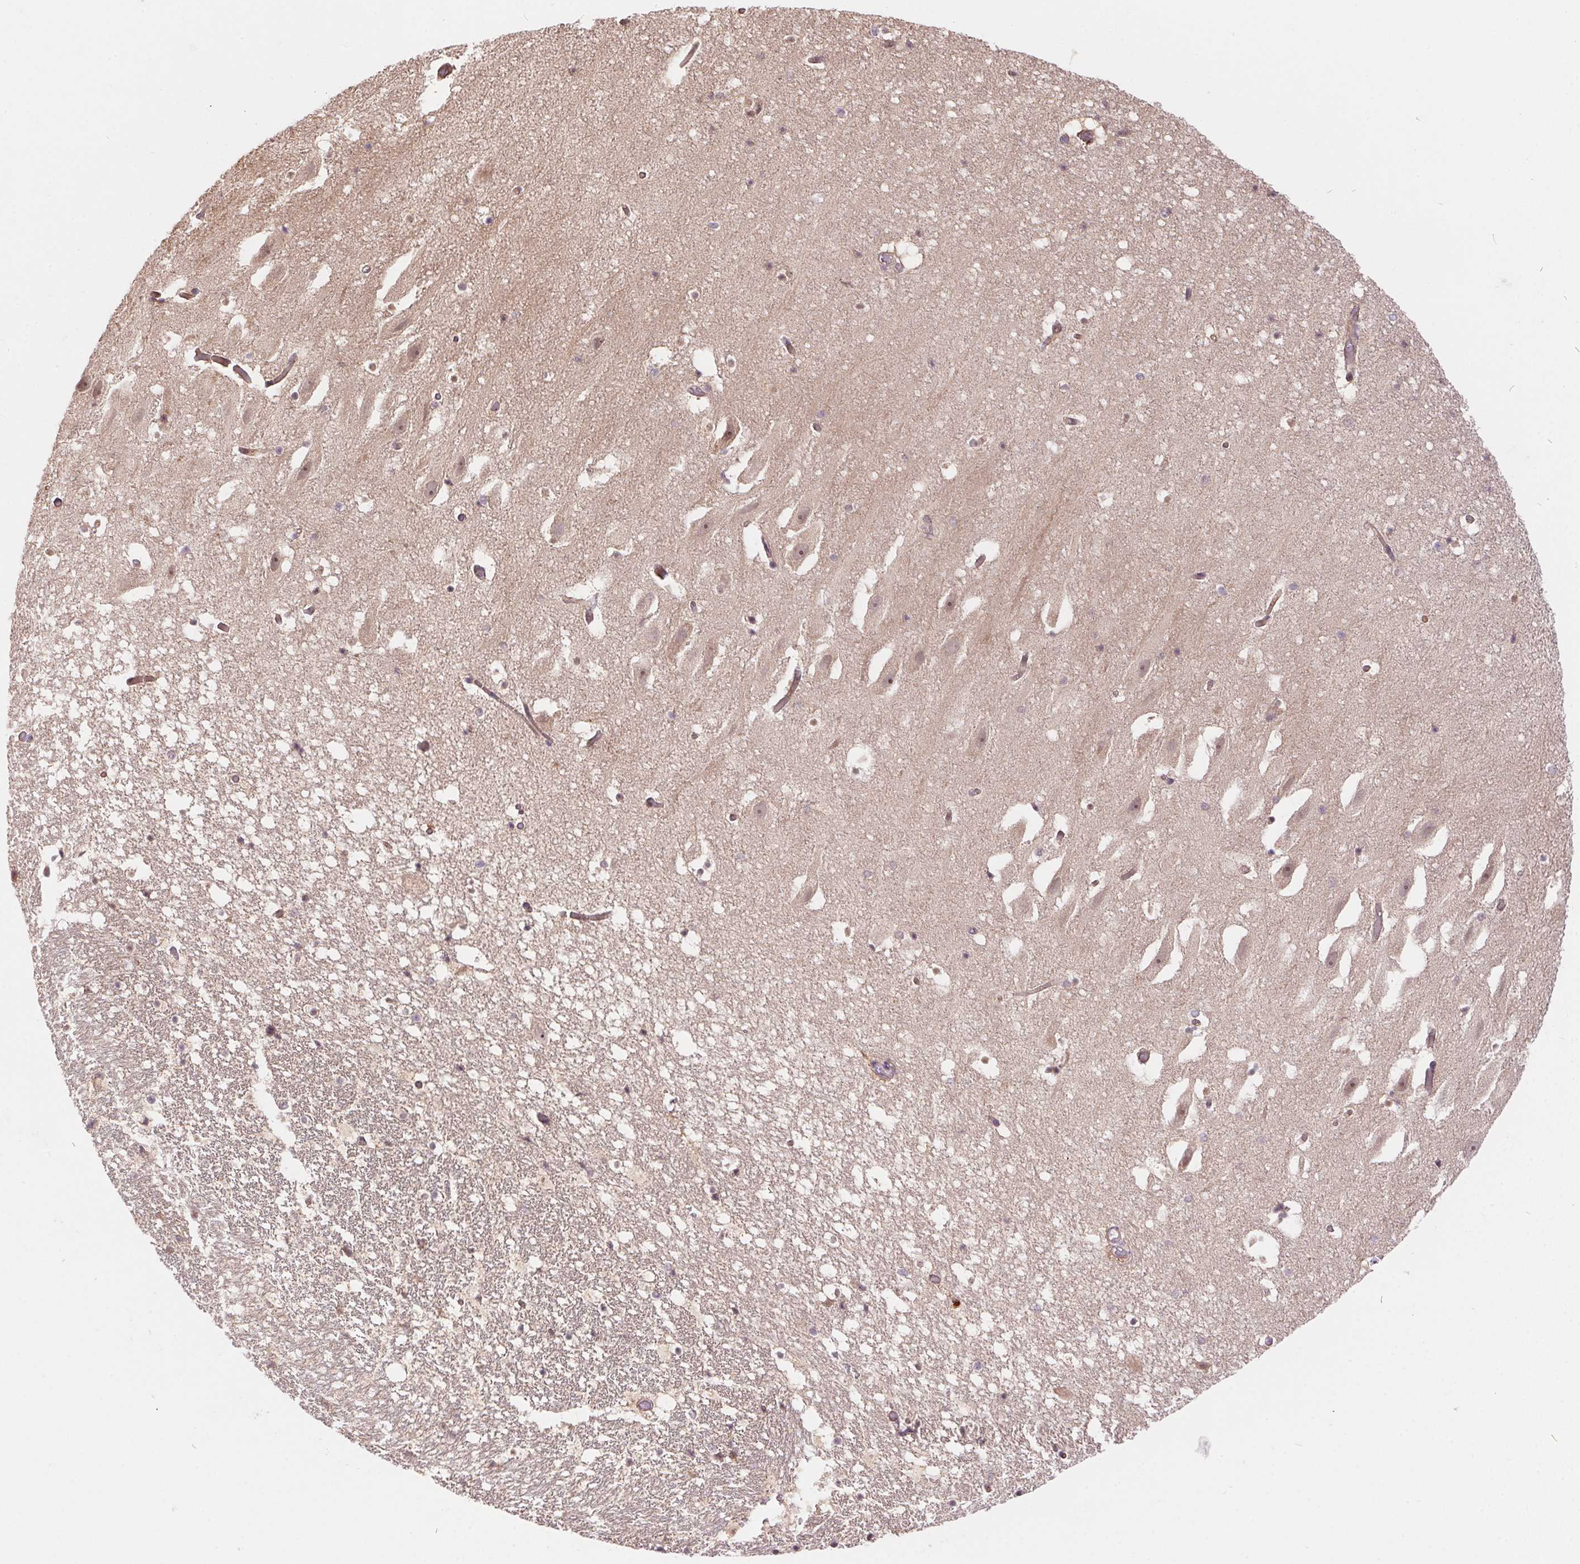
{"staining": {"intensity": "negative", "quantity": "none", "location": "none"}, "tissue": "hippocampus", "cell_type": "Glial cells", "image_type": "normal", "snomed": [{"axis": "morphology", "description": "Normal tissue, NOS"}, {"axis": "topography", "description": "Hippocampus"}], "caption": "This is a photomicrograph of IHC staining of benign hippocampus, which shows no positivity in glial cells.", "gene": "NUDT16", "patient": {"sex": "male", "age": 26}}